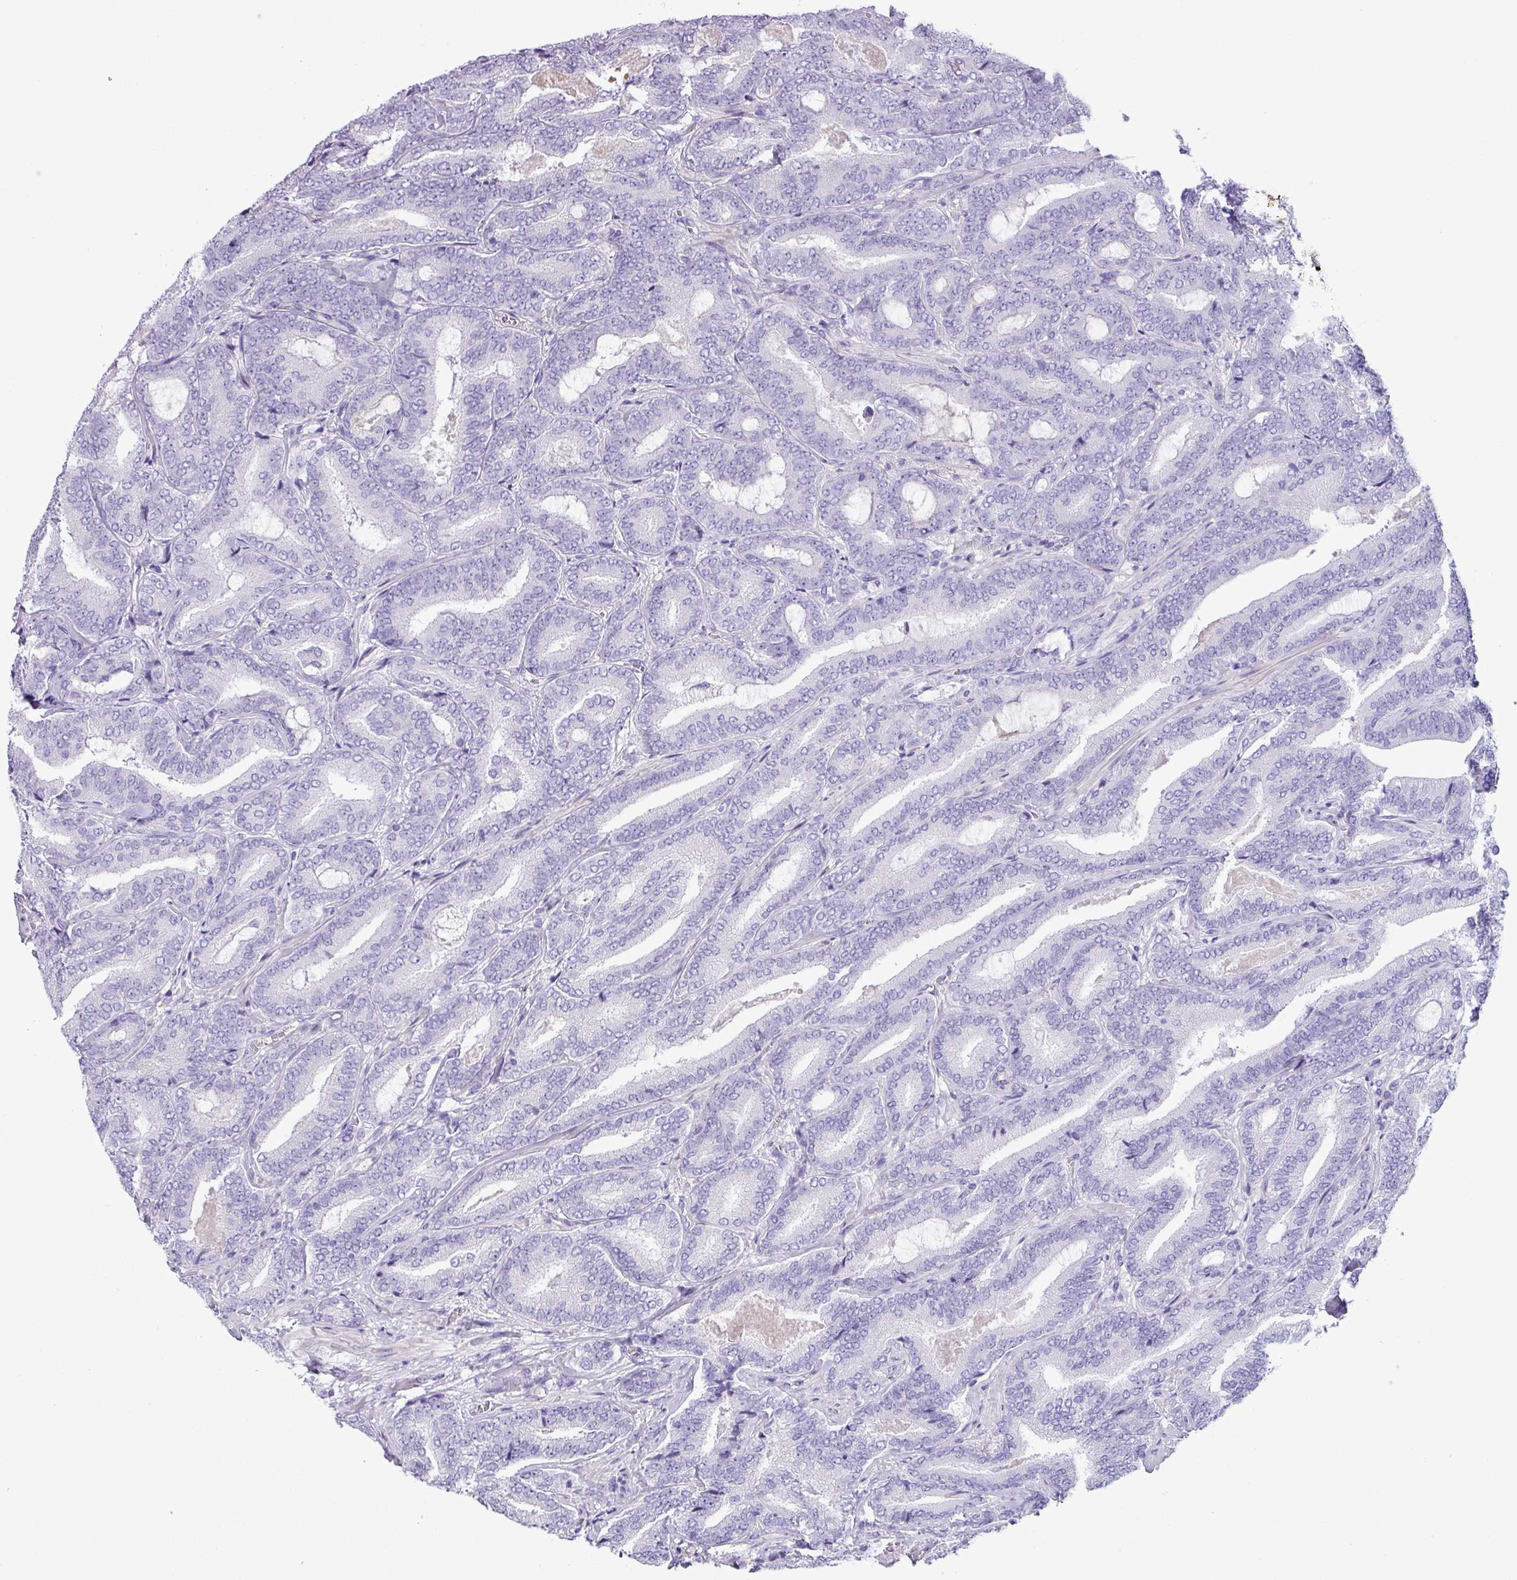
{"staining": {"intensity": "negative", "quantity": "none", "location": "none"}, "tissue": "prostate cancer", "cell_type": "Tumor cells", "image_type": "cancer", "snomed": [{"axis": "morphology", "description": "Adenocarcinoma, Low grade"}, {"axis": "topography", "description": "Prostate and seminal vesicle, NOS"}], "caption": "Protein analysis of low-grade adenocarcinoma (prostate) reveals no significant staining in tumor cells.", "gene": "CYSTM1", "patient": {"sex": "male", "age": 61}}